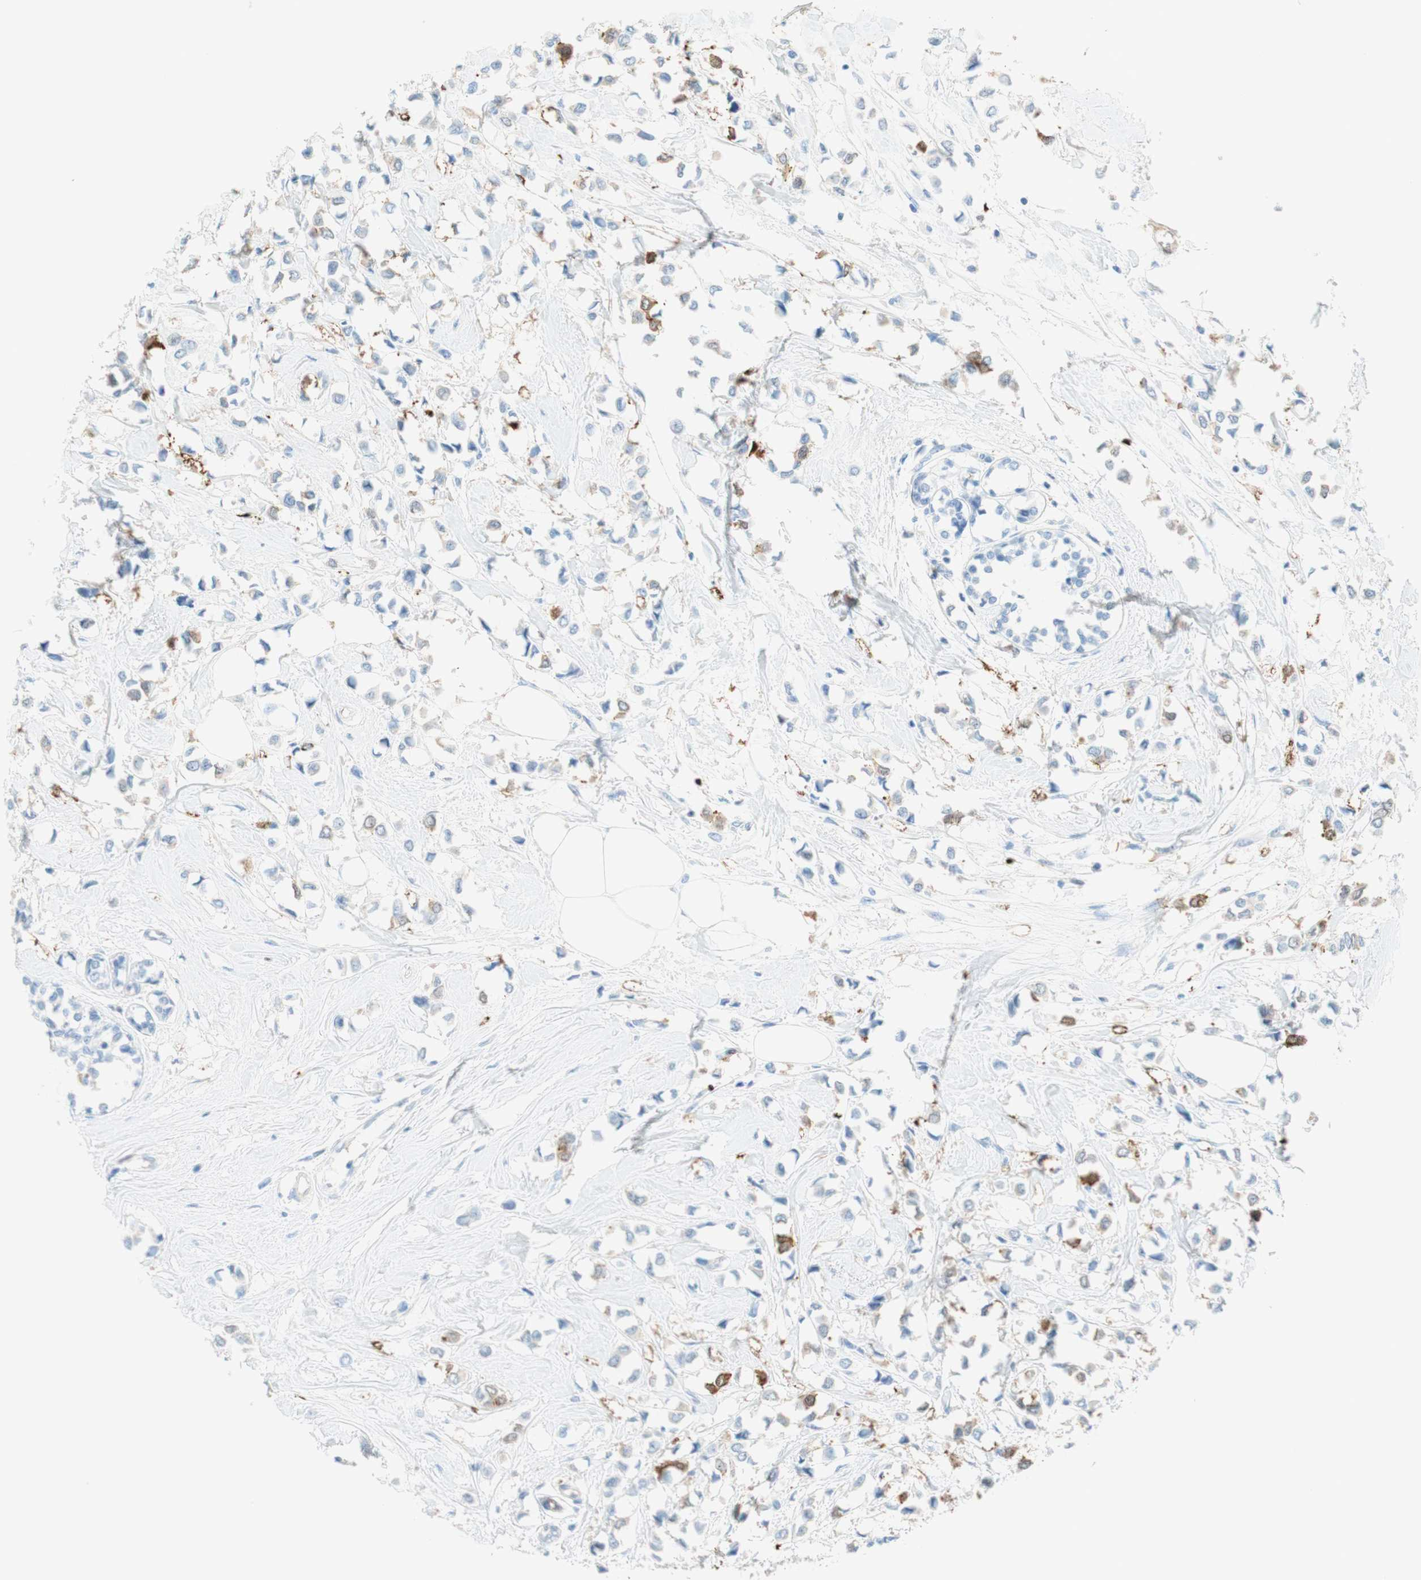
{"staining": {"intensity": "moderate", "quantity": "<25%", "location": "cytoplasmic/membranous"}, "tissue": "breast cancer", "cell_type": "Tumor cells", "image_type": "cancer", "snomed": [{"axis": "morphology", "description": "Lobular carcinoma"}, {"axis": "topography", "description": "Breast"}], "caption": "Immunohistochemistry image of breast cancer (lobular carcinoma) stained for a protein (brown), which demonstrates low levels of moderate cytoplasmic/membranous staining in about <25% of tumor cells.", "gene": "STMN1", "patient": {"sex": "female", "age": 51}}